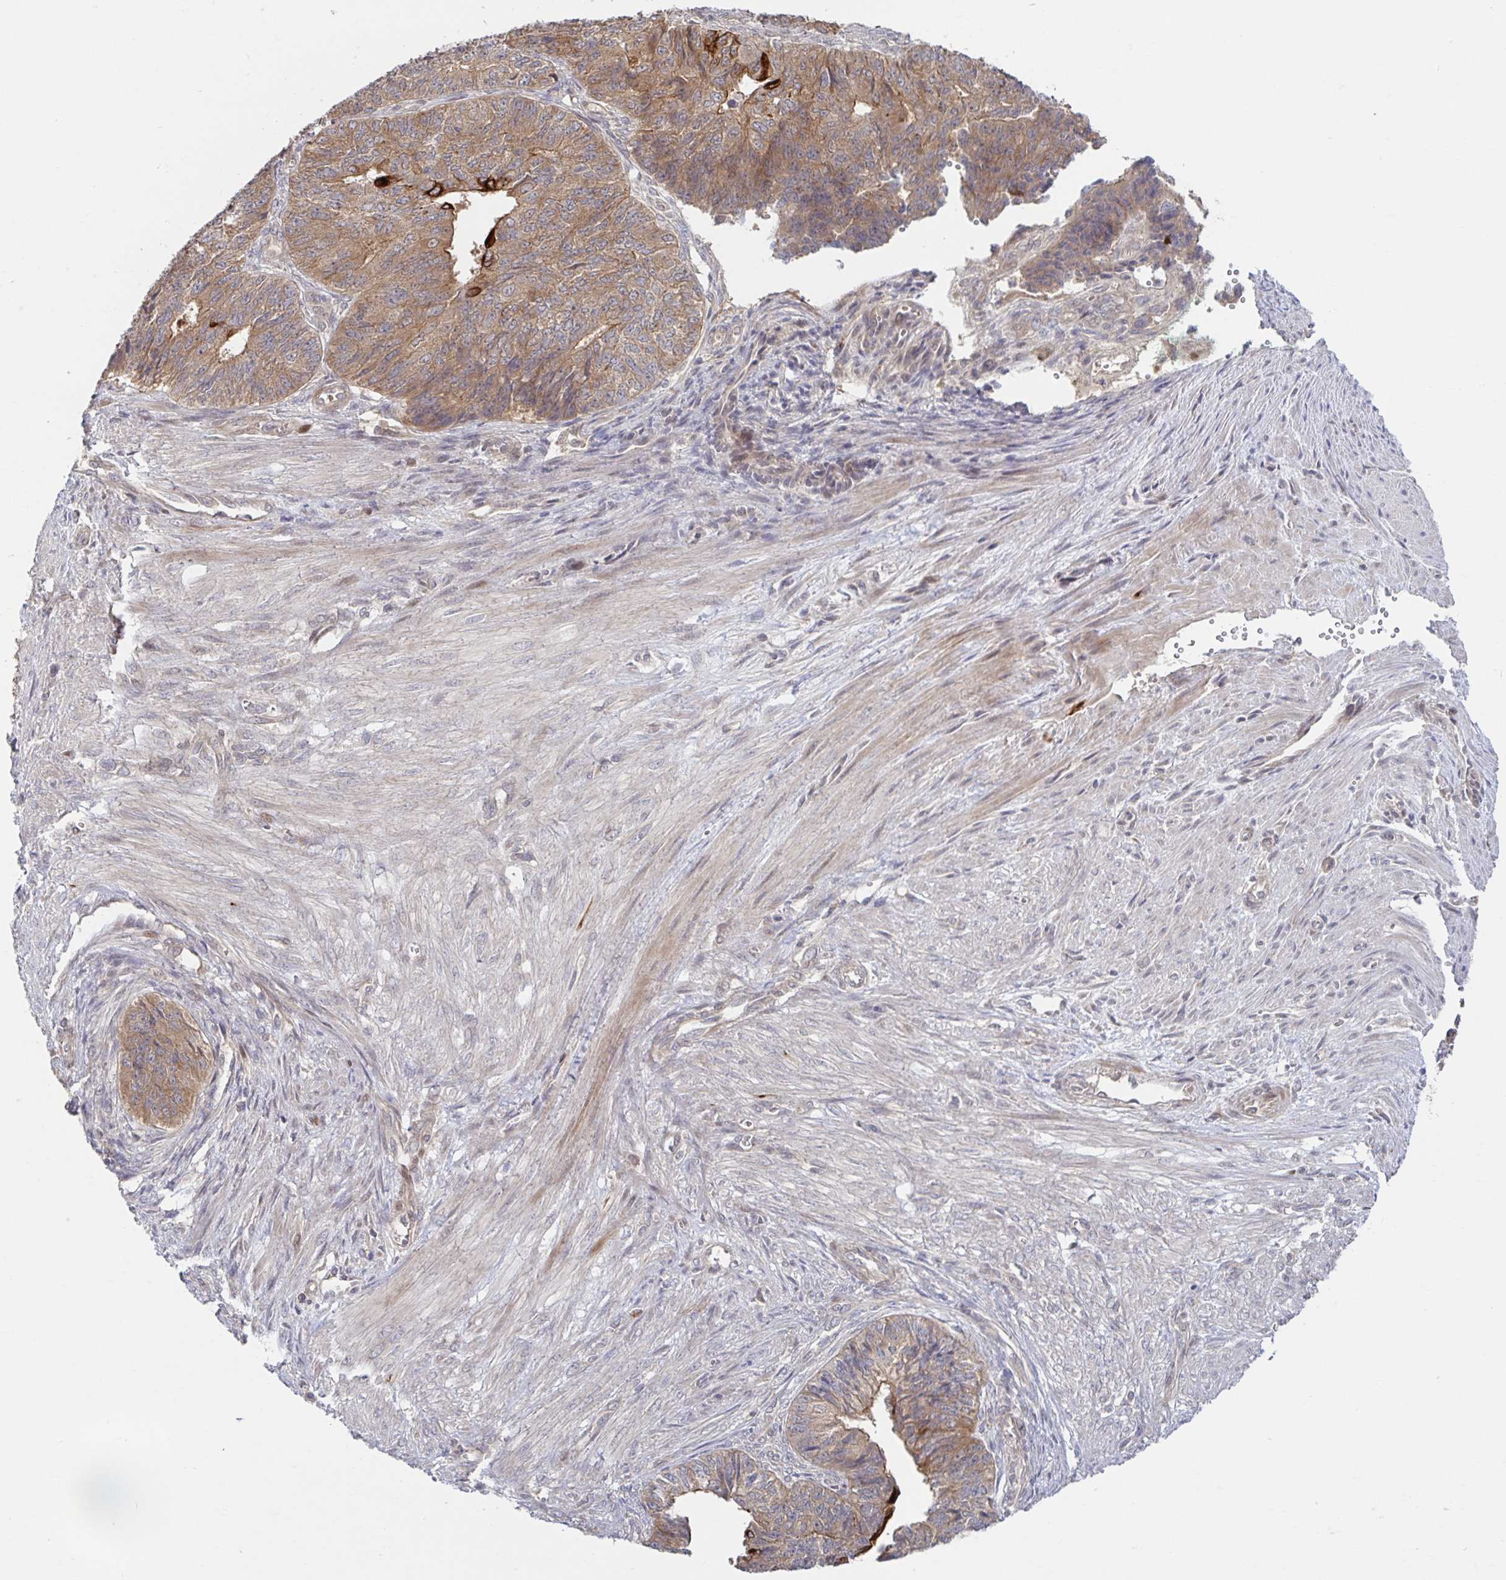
{"staining": {"intensity": "moderate", "quantity": "25%-75%", "location": "cytoplasmic/membranous"}, "tissue": "endometrial cancer", "cell_type": "Tumor cells", "image_type": "cancer", "snomed": [{"axis": "morphology", "description": "Adenocarcinoma, NOS"}, {"axis": "topography", "description": "Endometrium"}], "caption": "Adenocarcinoma (endometrial) tissue demonstrates moderate cytoplasmic/membranous positivity in about 25%-75% of tumor cells Nuclei are stained in blue.", "gene": "AACS", "patient": {"sex": "female", "age": 32}}